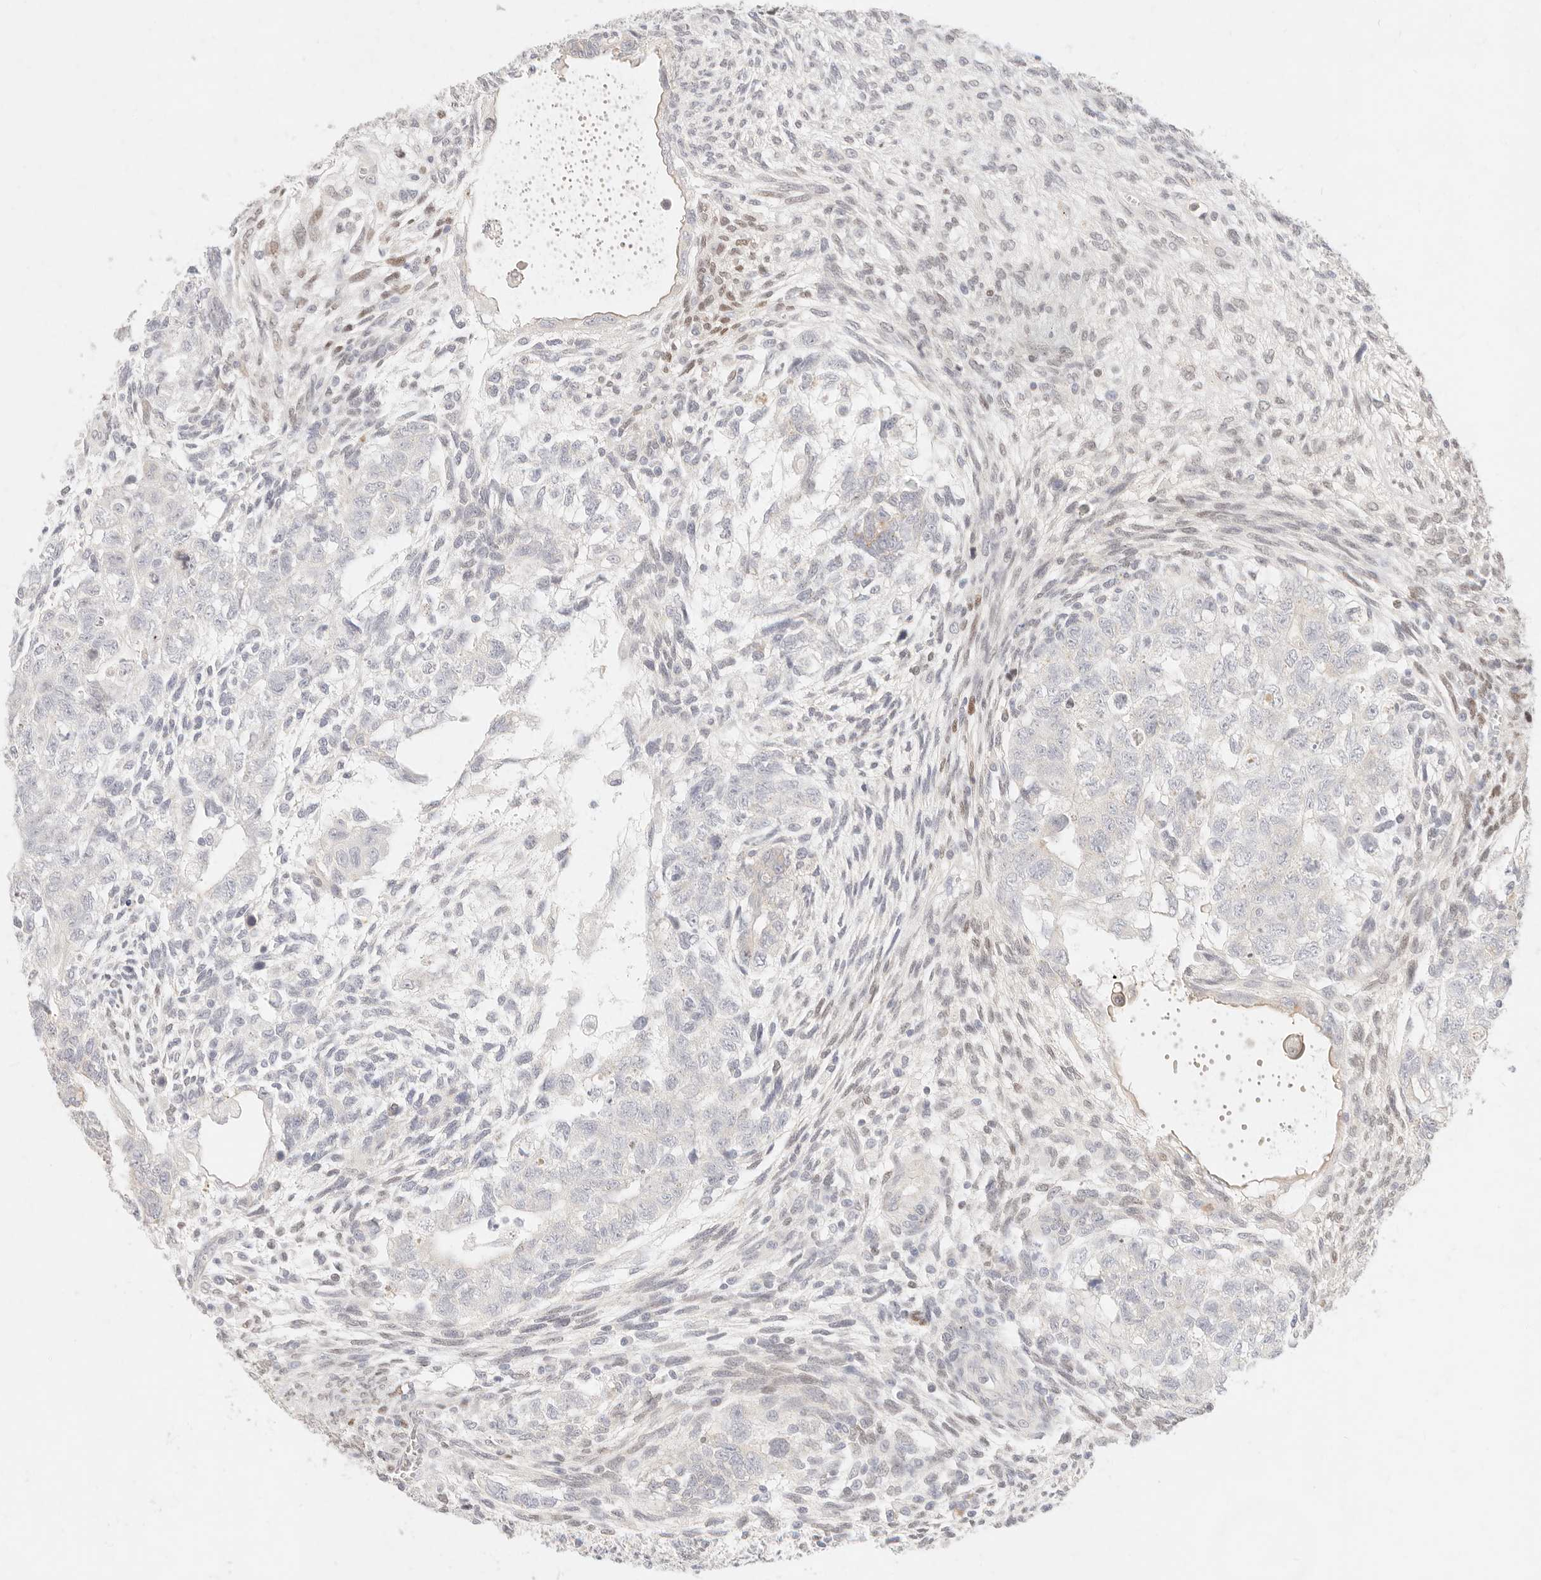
{"staining": {"intensity": "negative", "quantity": "none", "location": "none"}, "tissue": "testis cancer", "cell_type": "Tumor cells", "image_type": "cancer", "snomed": [{"axis": "morphology", "description": "Carcinoma, Embryonal, NOS"}, {"axis": "topography", "description": "Testis"}], "caption": "Protein analysis of testis embryonal carcinoma displays no significant expression in tumor cells. (Immunohistochemistry (ihc), brightfield microscopy, high magnification).", "gene": "ASCL3", "patient": {"sex": "male", "age": 37}}